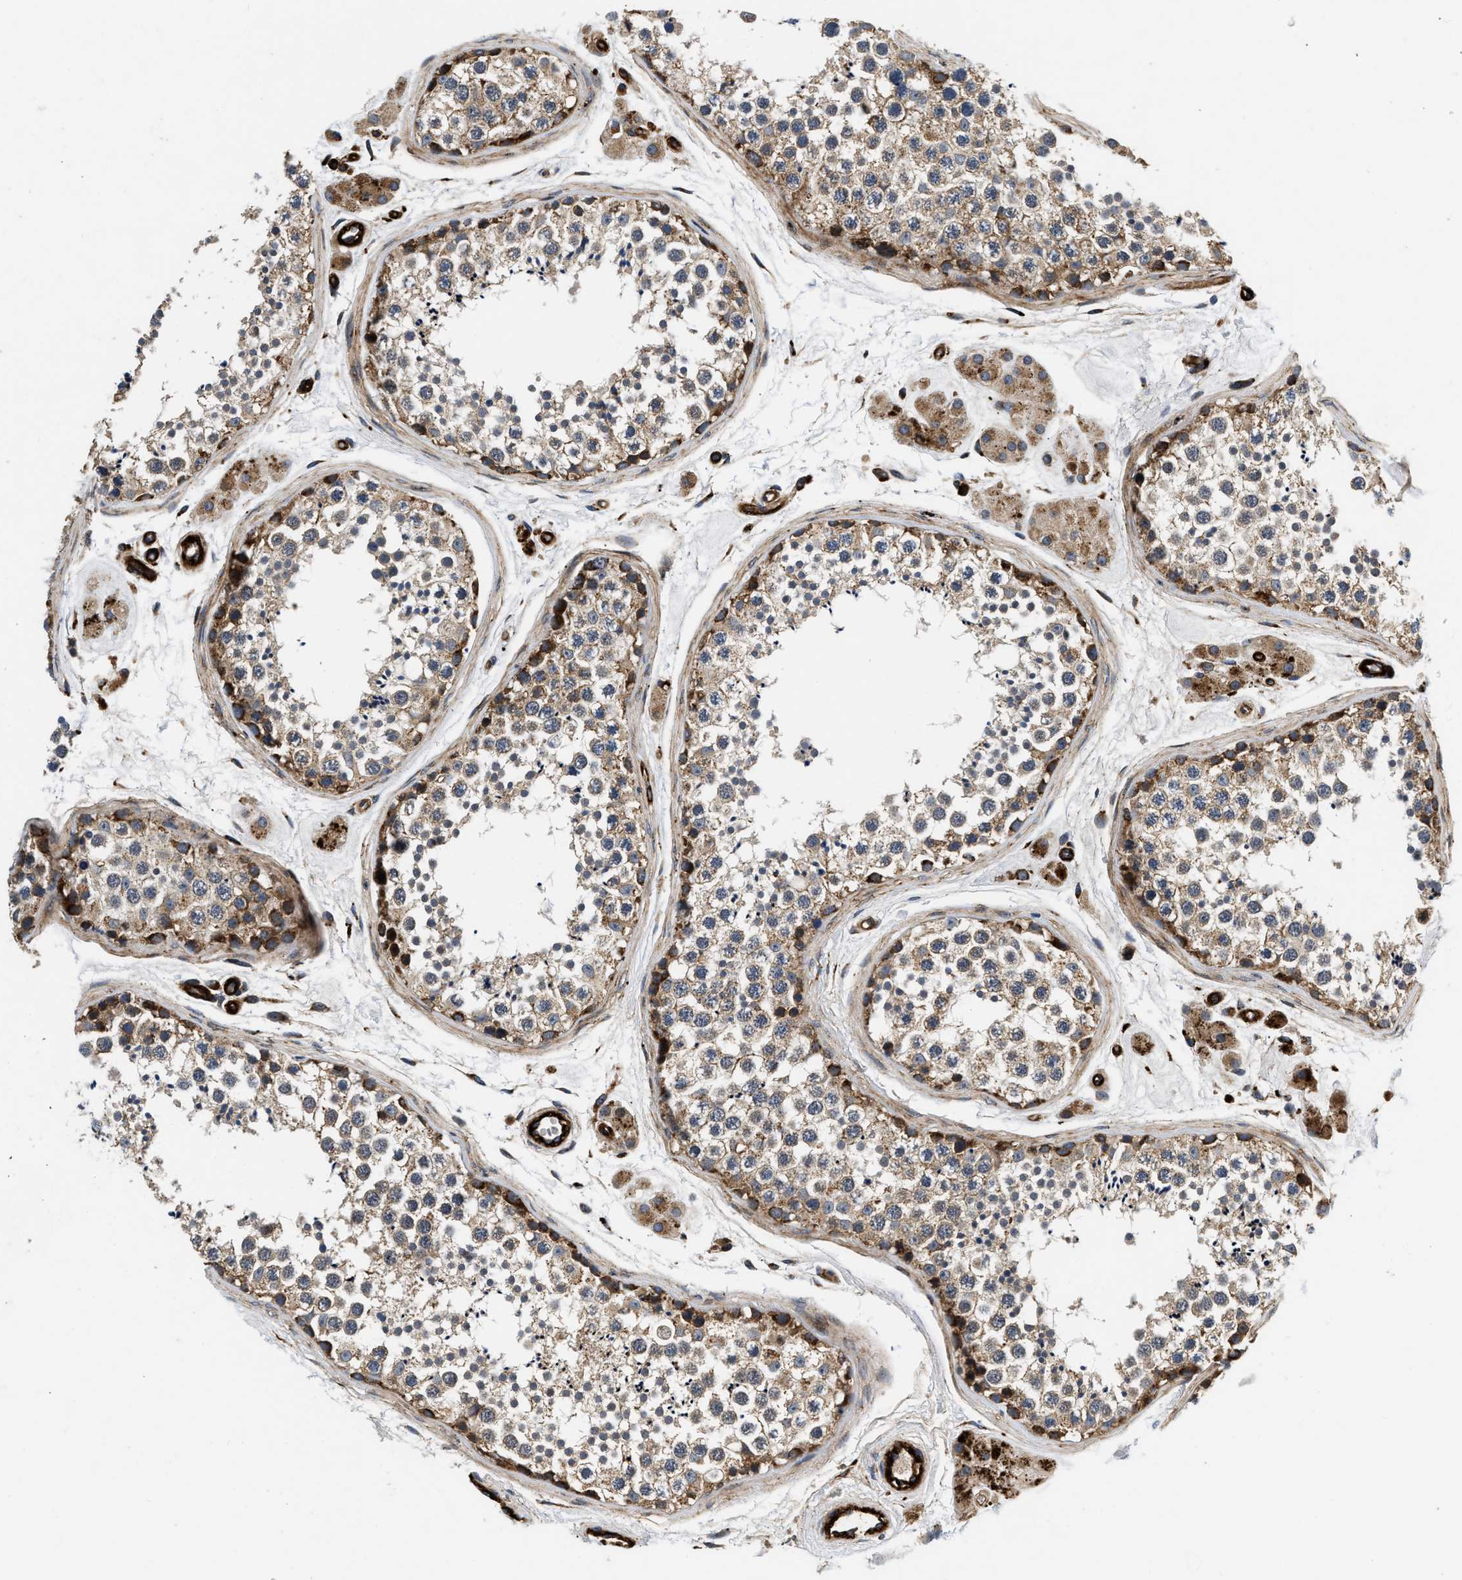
{"staining": {"intensity": "moderate", "quantity": ">75%", "location": "cytoplasmic/membranous"}, "tissue": "testis", "cell_type": "Cells in seminiferous ducts", "image_type": "normal", "snomed": [{"axis": "morphology", "description": "Normal tissue, NOS"}, {"axis": "topography", "description": "Testis"}], "caption": "Approximately >75% of cells in seminiferous ducts in normal human testis demonstrate moderate cytoplasmic/membranous protein expression as visualized by brown immunohistochemical staining.", "gene": "NME6", "patient": {"sex": "male", "age": 56}}